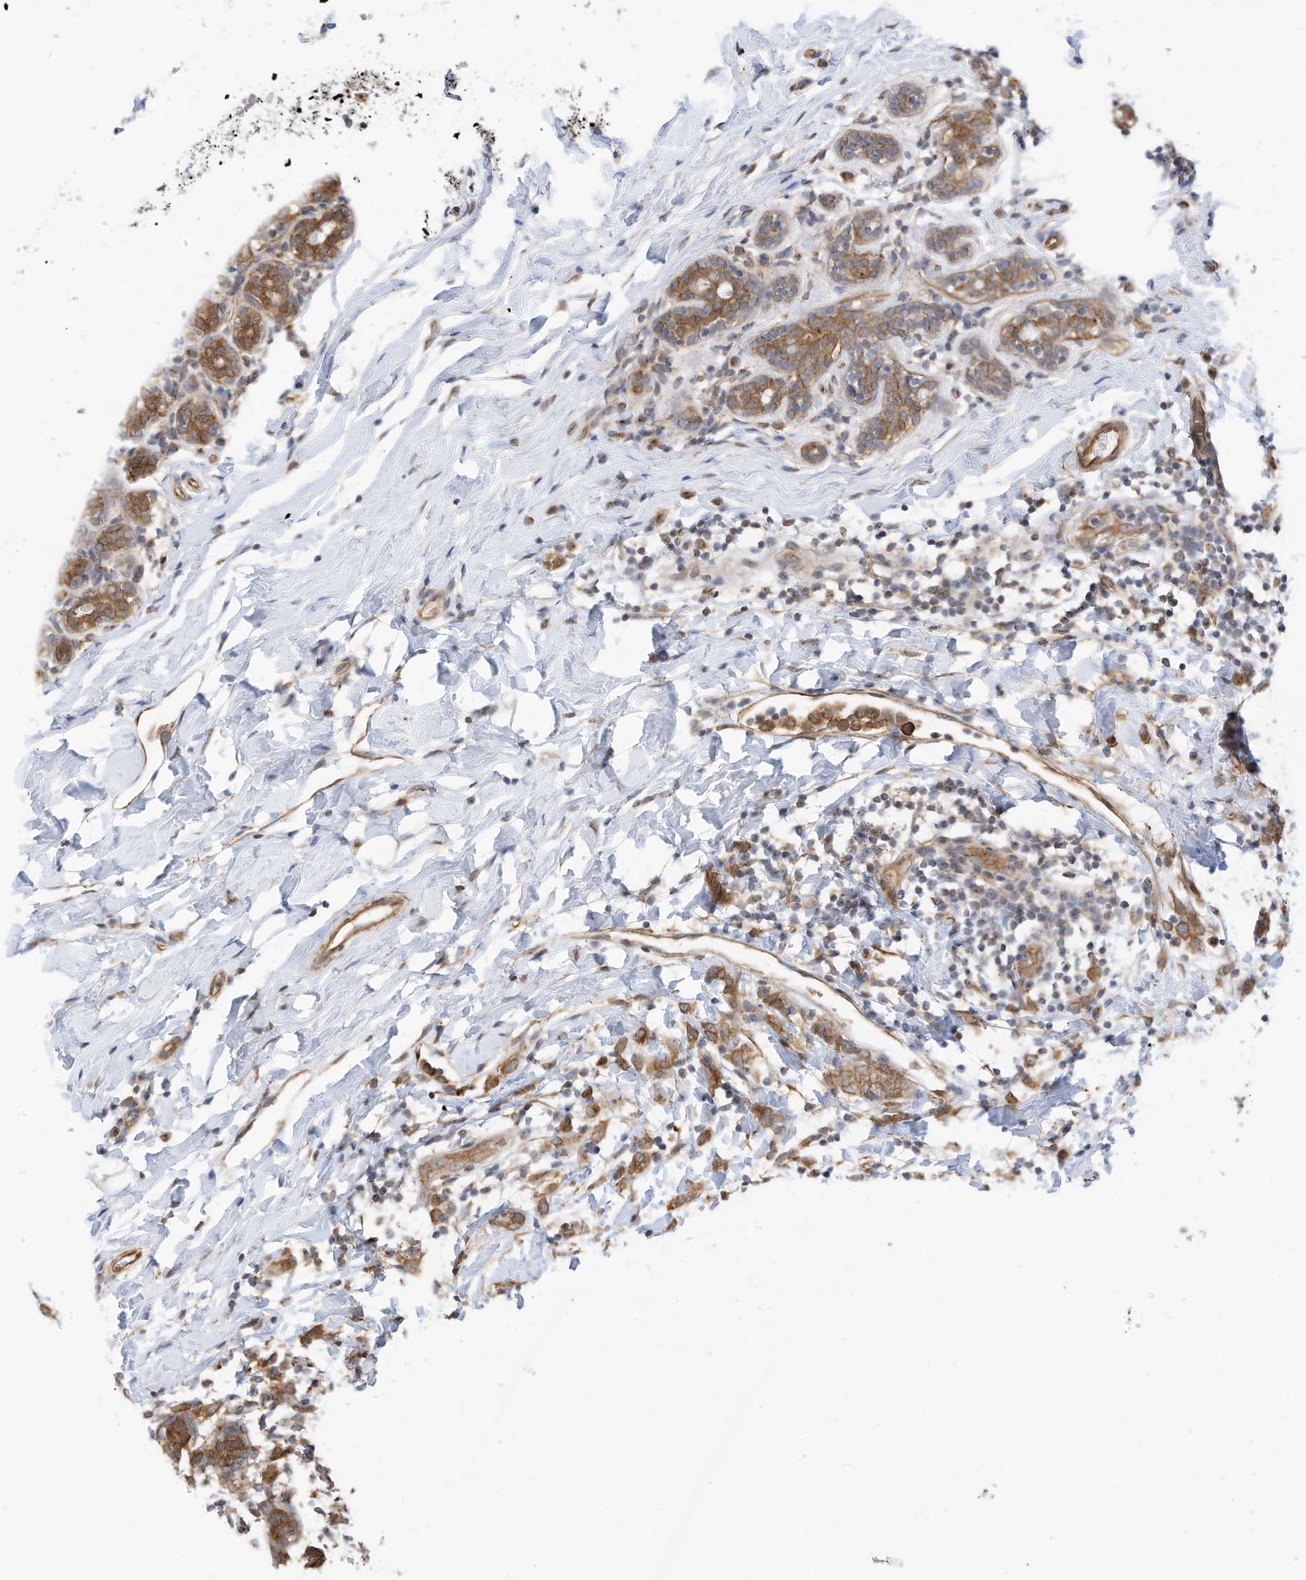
{"staining": {"intensity": "moderate", "quantity": ">75%", "location": "cytoplasmic/membranous"}, "tissue": "breast cancer", "cell_type": "Tumor cells", "image_type": "cancer", "snomed": [{"axis": "morphology", "description": "Normal tissue, NOS"}, {"axis": "morphology", "description": "Lobular carcinoma"}, {"axis": "topography", "description": "Breast"}], "caption": "Protein expression by immunohistochemistry reveals moderate cytoplasmic/membranous expression in approximately >75% of tumor cells in breast cancer (lobular carcinoma).", "gene": "OFD1", "patient": {"sex": "female", "age": 47}}